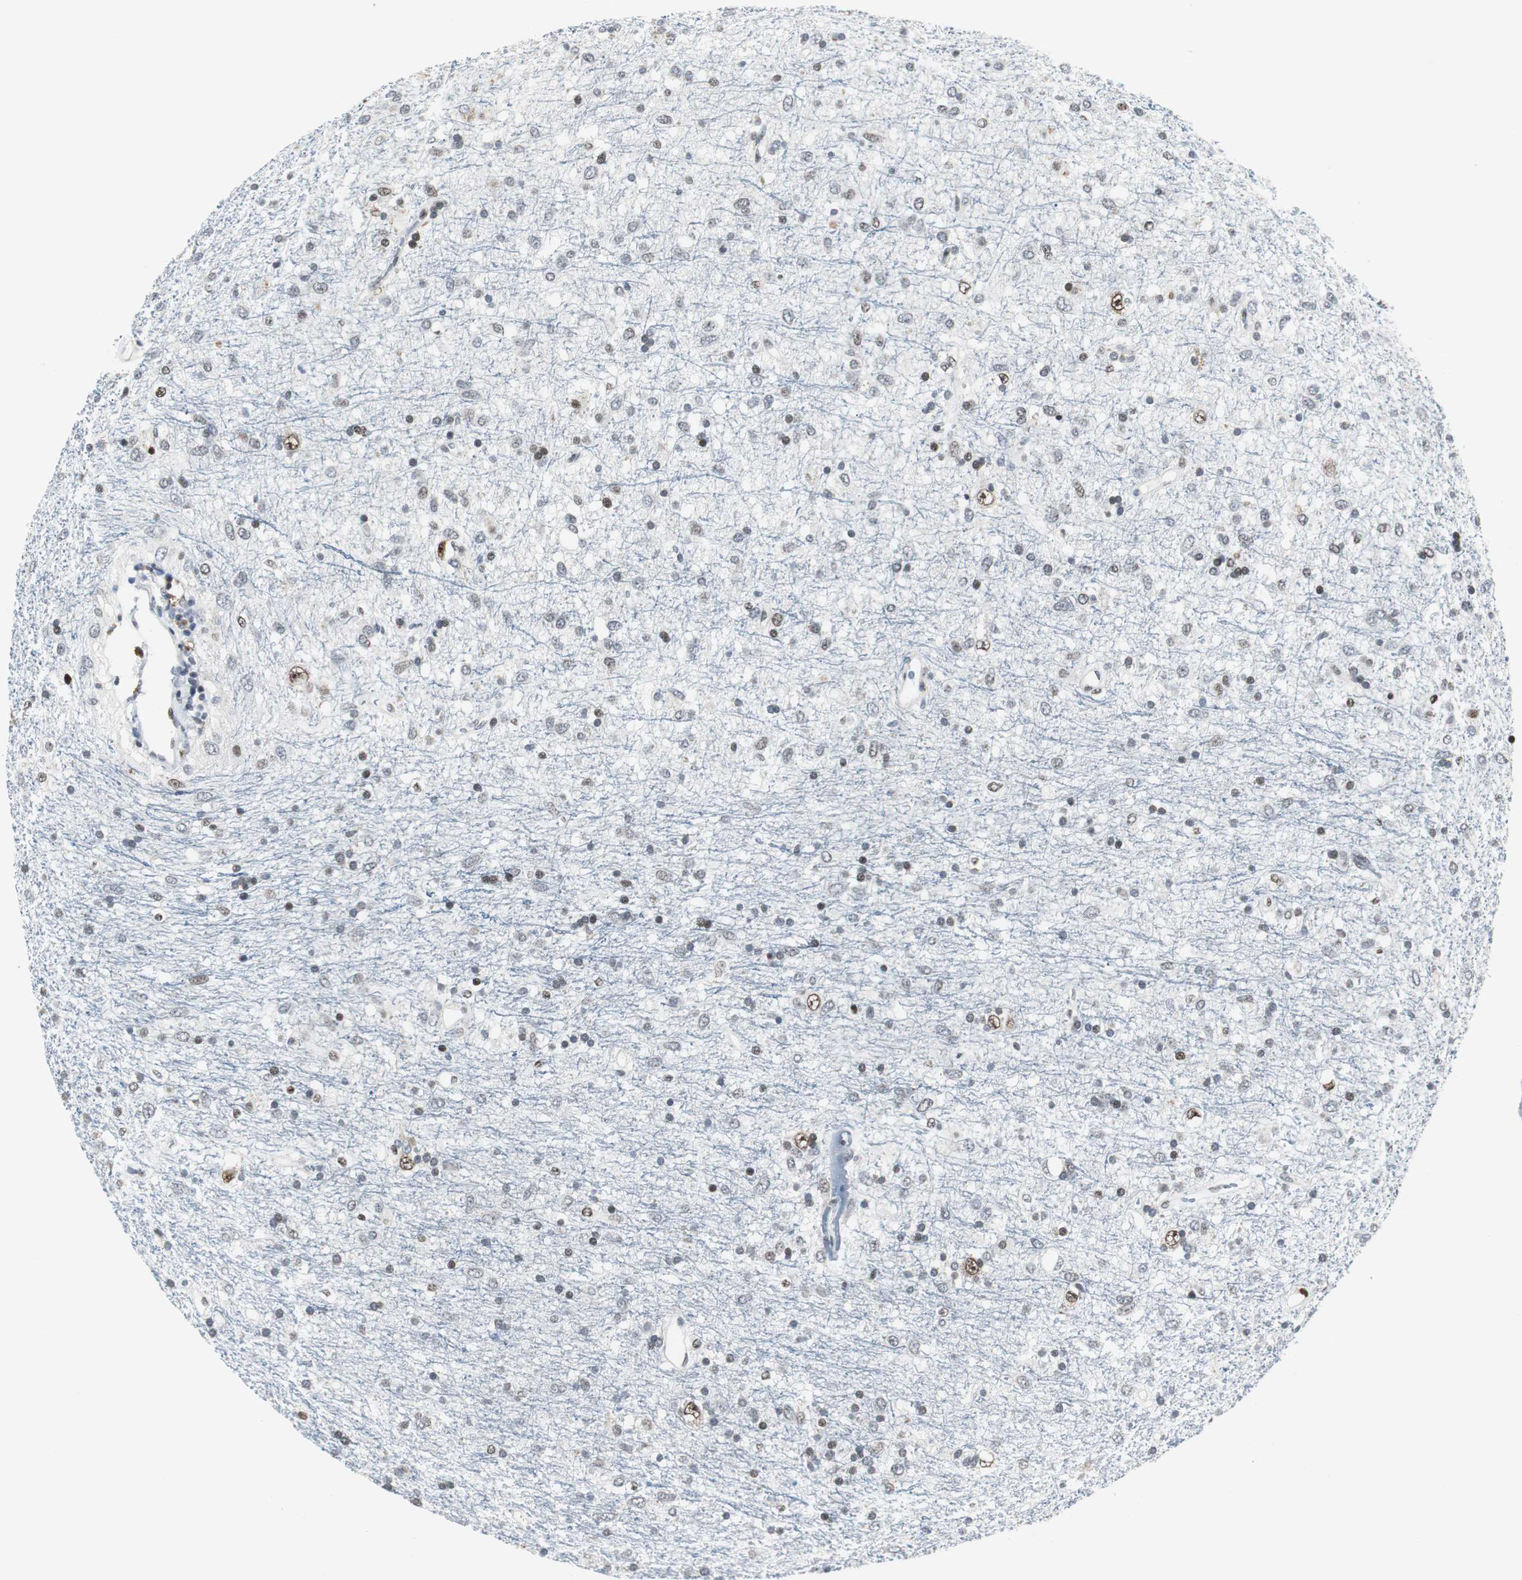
{"staining": {"intensity": "moderate", "quantity": "25%-75%", "location": "nuclear"}, "tissue": "glioma", "cell_type": "Tumor cells", "image_type": "cancer", "snomed": [{"axis": "morphology", "description": "Glioma, malignant, Low grade"}, {"axis": "topography", "description": "Brain"}], "caption": "High-power microscopy captured an immunohistochemistry image of glioma, revealing moderate nuclear staining in about 25%-75% of tumor cells.", "gene": "MTA1", "patient": {"sex": "male", "age": 77}}